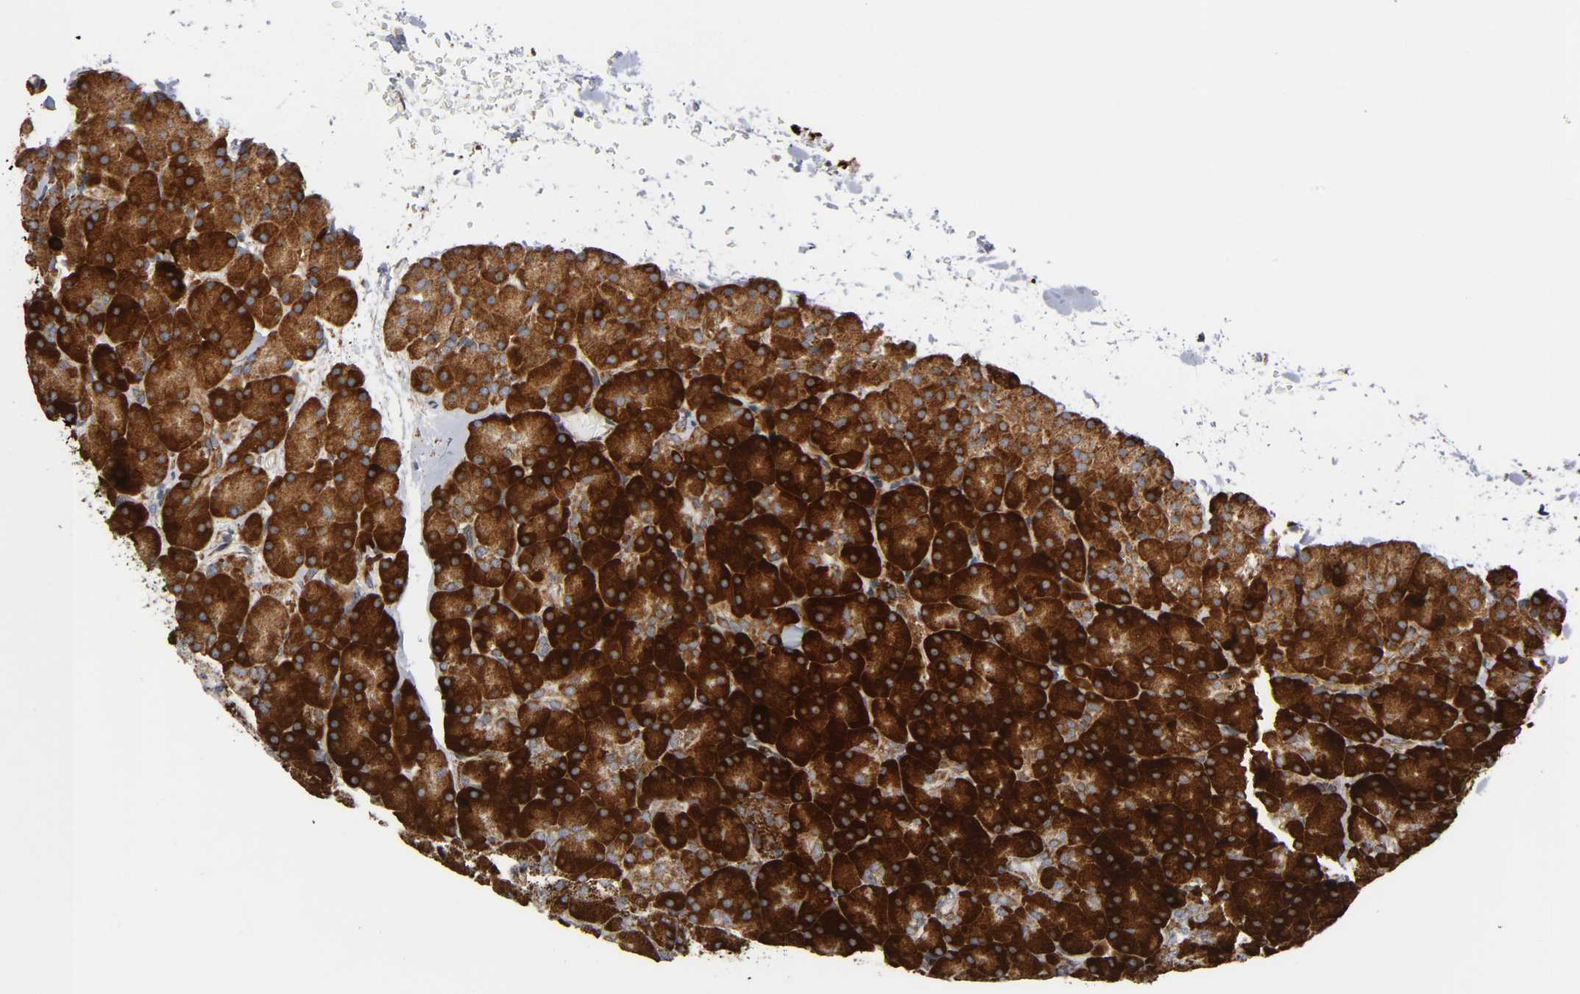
{"staining": {"intensity": "strong", "quantity": ">75%", "location": "cytoplasmic/membranous"}, "tissue": "pancreas", "cell_type": "Exocrine glandular cells", "image_type": "normal", "snomed": [{"axis": "morphology", "description": "Normal tissue, NOS"}, {"axis": "topography", "description": "Pancreas"}], "caption": "A high amount of strong cytoplasmic/membranous positivity is appreciated in about >75% of exocrine glandular cells in benign pancreas.", "gene": "MAP3K1", "patient": {"sex": "female", "age": 43}}